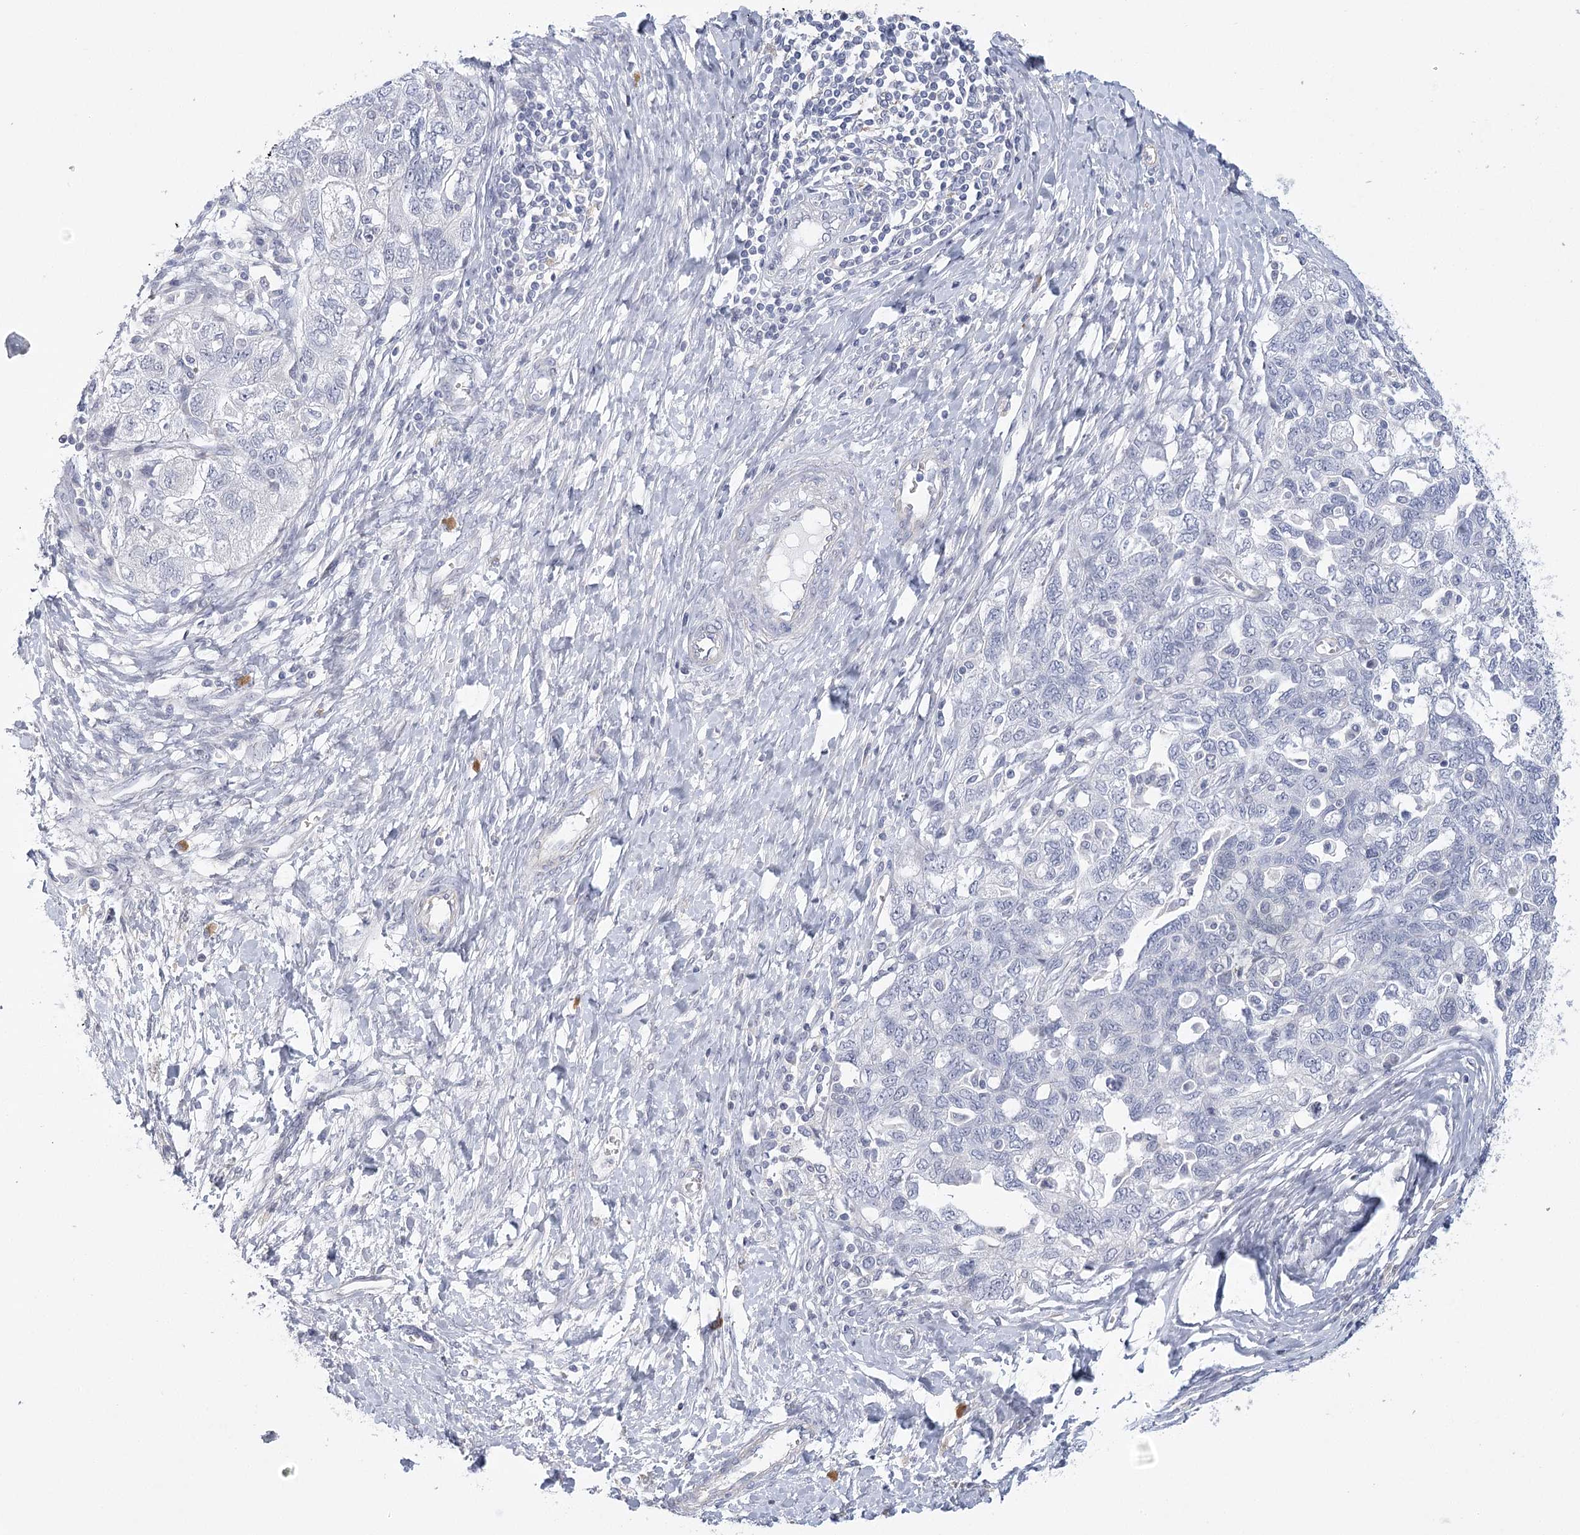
{"staining": {"intensity": "negative", "quantity": "none", "location": "none"}, "tissue": "ovarian cancer", "cell_type": "Tumor cells", "image_type": "cancer", "snomed": [{"axis": "morphology", "description": "Carcinoma, NOS"}, {"axis": "morphology", "description": "Cystadenocarcinoma, serous, NOS"}, {"axis": "topography", "description": "Ovary"}], "caption": "The photomicrograph shows no staining of tumor cells in ovarian carcinoma. (Brightfield microscopy of DAB immunohistochemistry (IHC) at high magnification).", "gene": "FAM76B", "patient": {"sex": "female", "age": 69}}